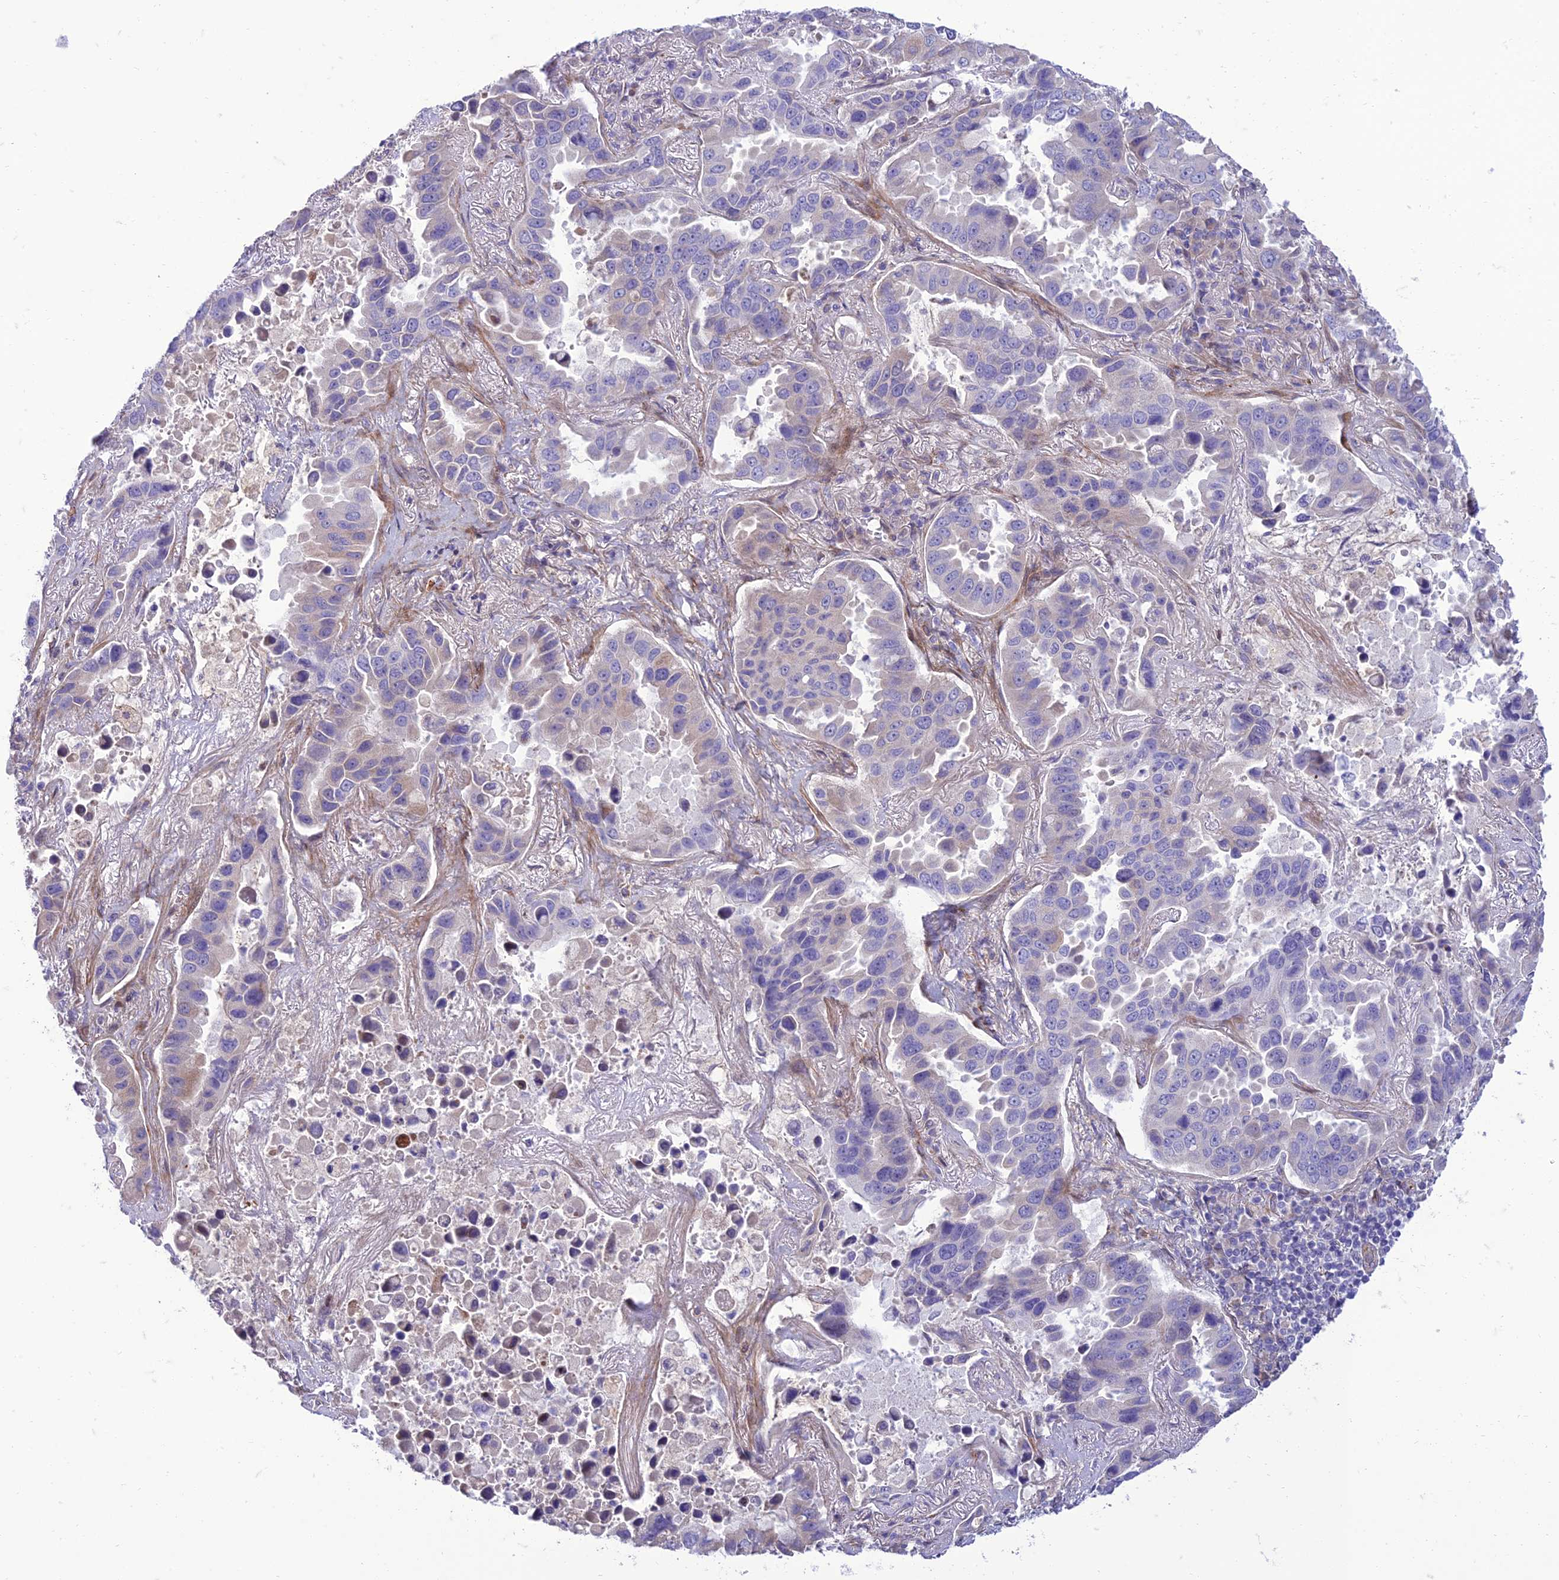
{"staining": {"intensity": "negative", "quantity": "none", "location": "none"}, "tissue": "lung cancer", "cell_type": "Tumor cells", "image_type": "cancer", "snomed": [{"axis": "morphology", "description": "Adenocarcinoma, NOS"}, {"axis": "topography", "description": "Lung"}], "caption": "An IHC micrograph of lung cancer (adenocarcinoma) is shown. There is no staining in tumor cells of lung cancer (adenocarcinoma).", "gene": "SEL1L3", "patient": {"sex": "male", "age": 64}}